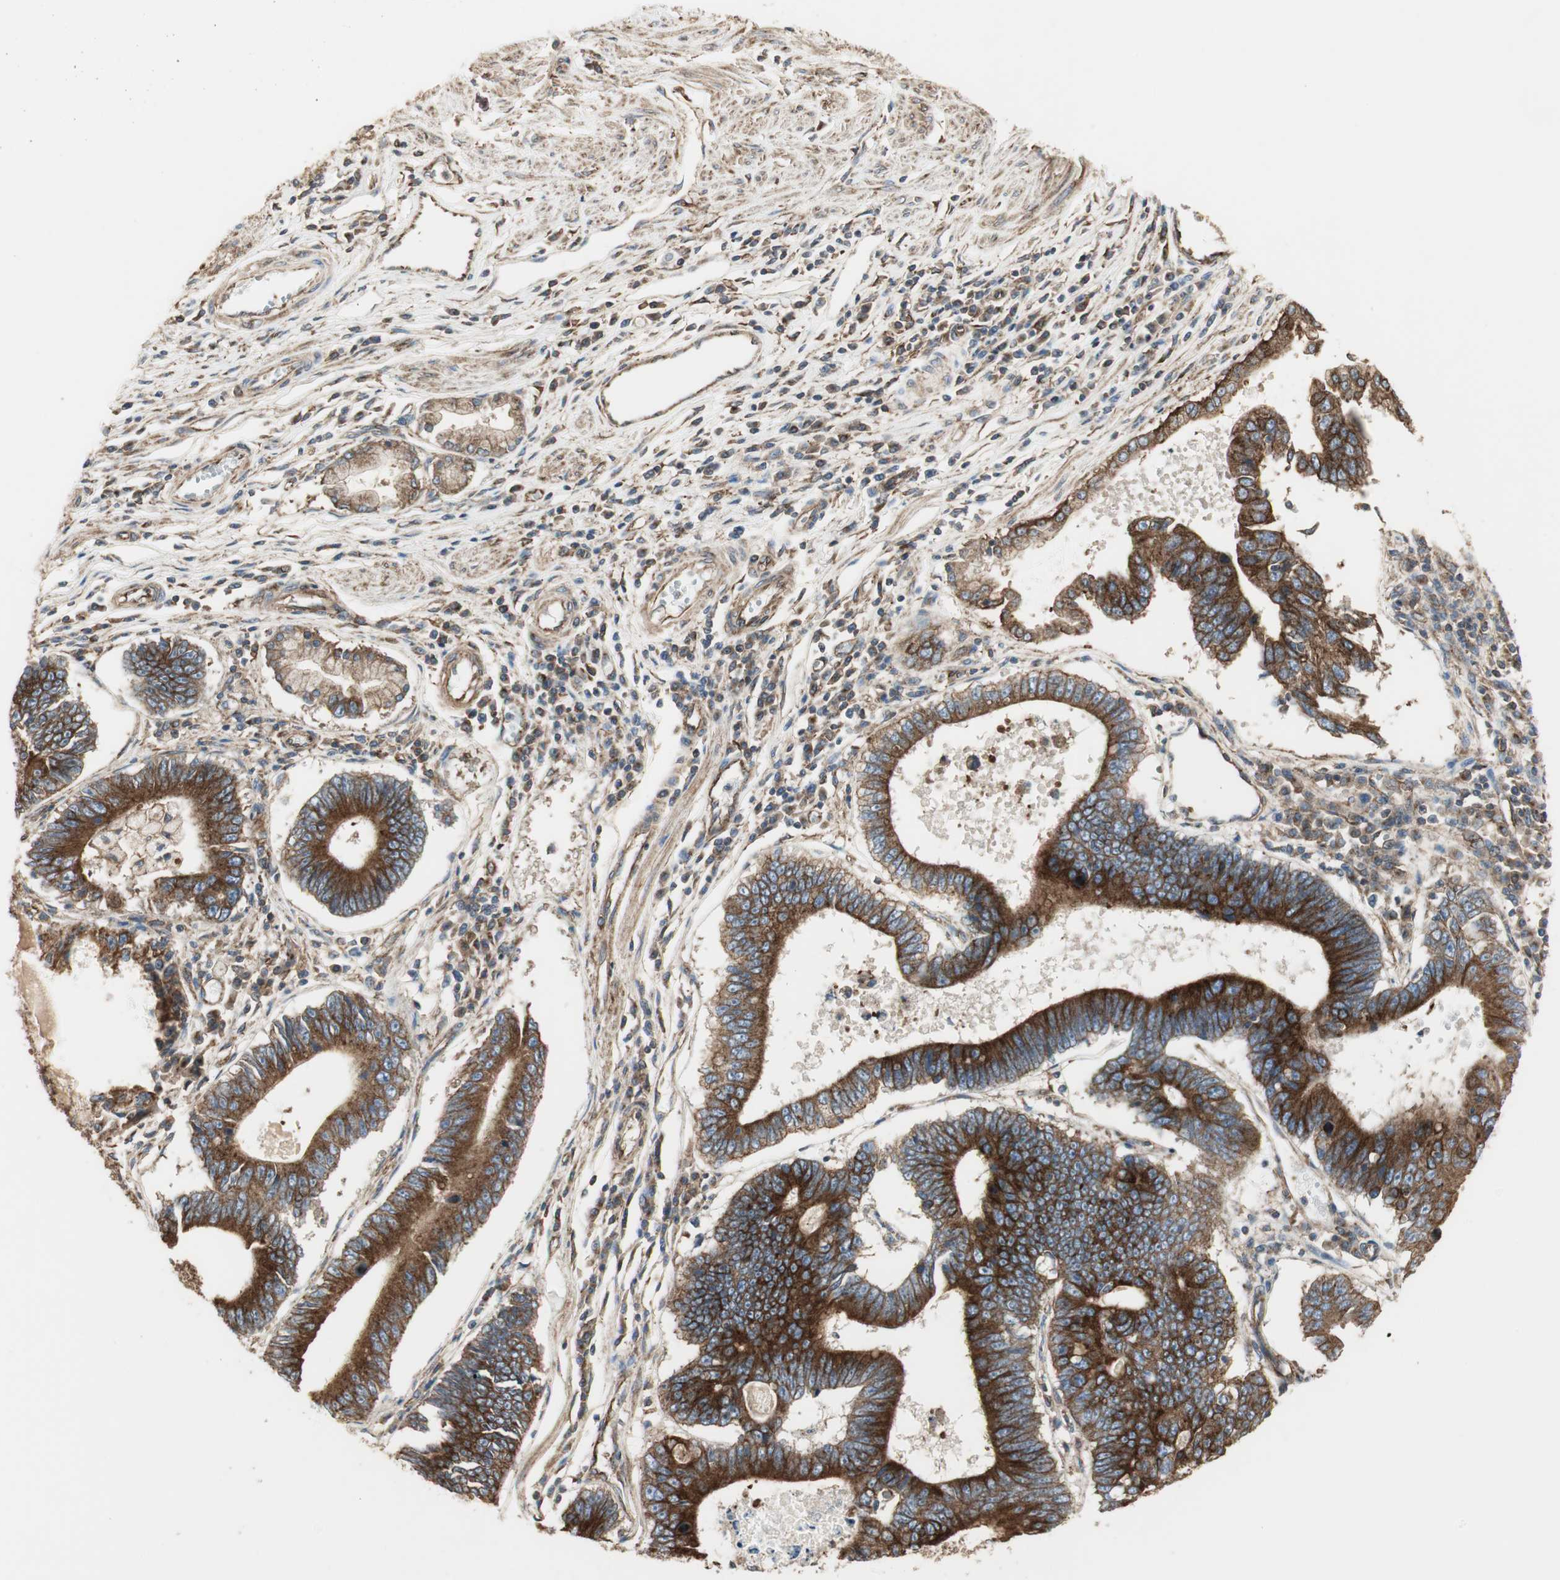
{"staining": {"intensity": "strong", "quantity": ">75%", "location": "cytoplasmic/membranous"}, "tissue": "stomach cancer", "cell_type": "Tumor cells", "image_type": "cancer", "snomed": [{"axis": "morphology", "description": "Adenocarcinoma, NOS"}, {"axis": "topography", "description": "Stomach"}], "caption": "Tumor cells demonstrate strong cytoplasmic/membranous expression in approximately >75% of cells in stomach cancer (adenocarcinoma).", "gene": "H6PD", "patient": {"sex": "male", "age": 59}}